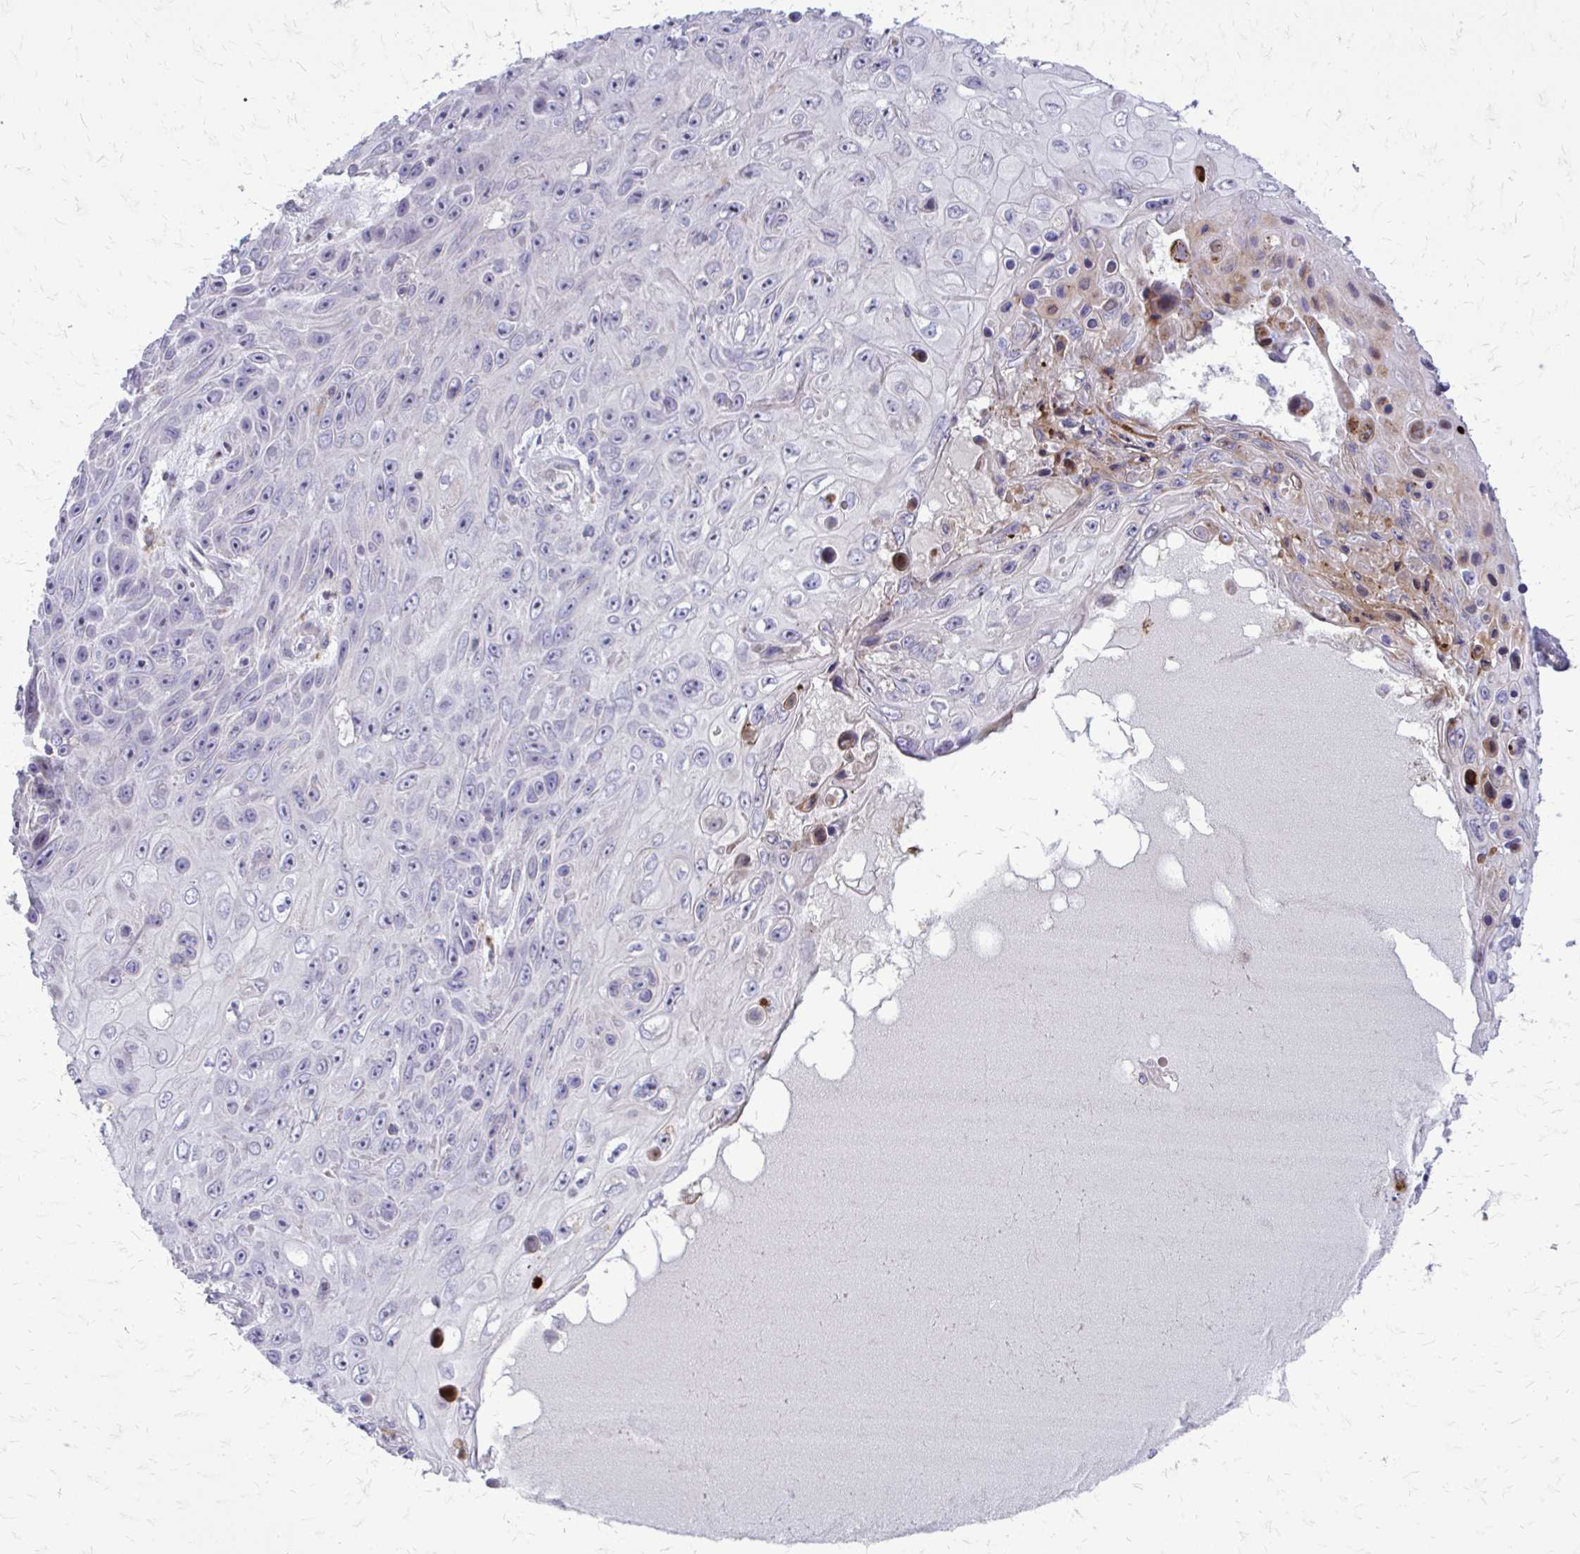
{"staining": {"intensity": "negative", "quantity": "none", "location": "none"}, "tissue": "skin cancer", "cell_type": "Tumor cells", "image_type": "cancer", "snomed": [{"axis": "morphology", "description": "Squamous cell carcinoma, NOS"}, {"axis": "topography", "description": "Skin"}], "caption": "The histopathology image reveals no significant staining in tumor cells of skin squamous cell carcinoma.", "gene": "PPDPFL", "patient": {"sex": "male", "age": 82}}